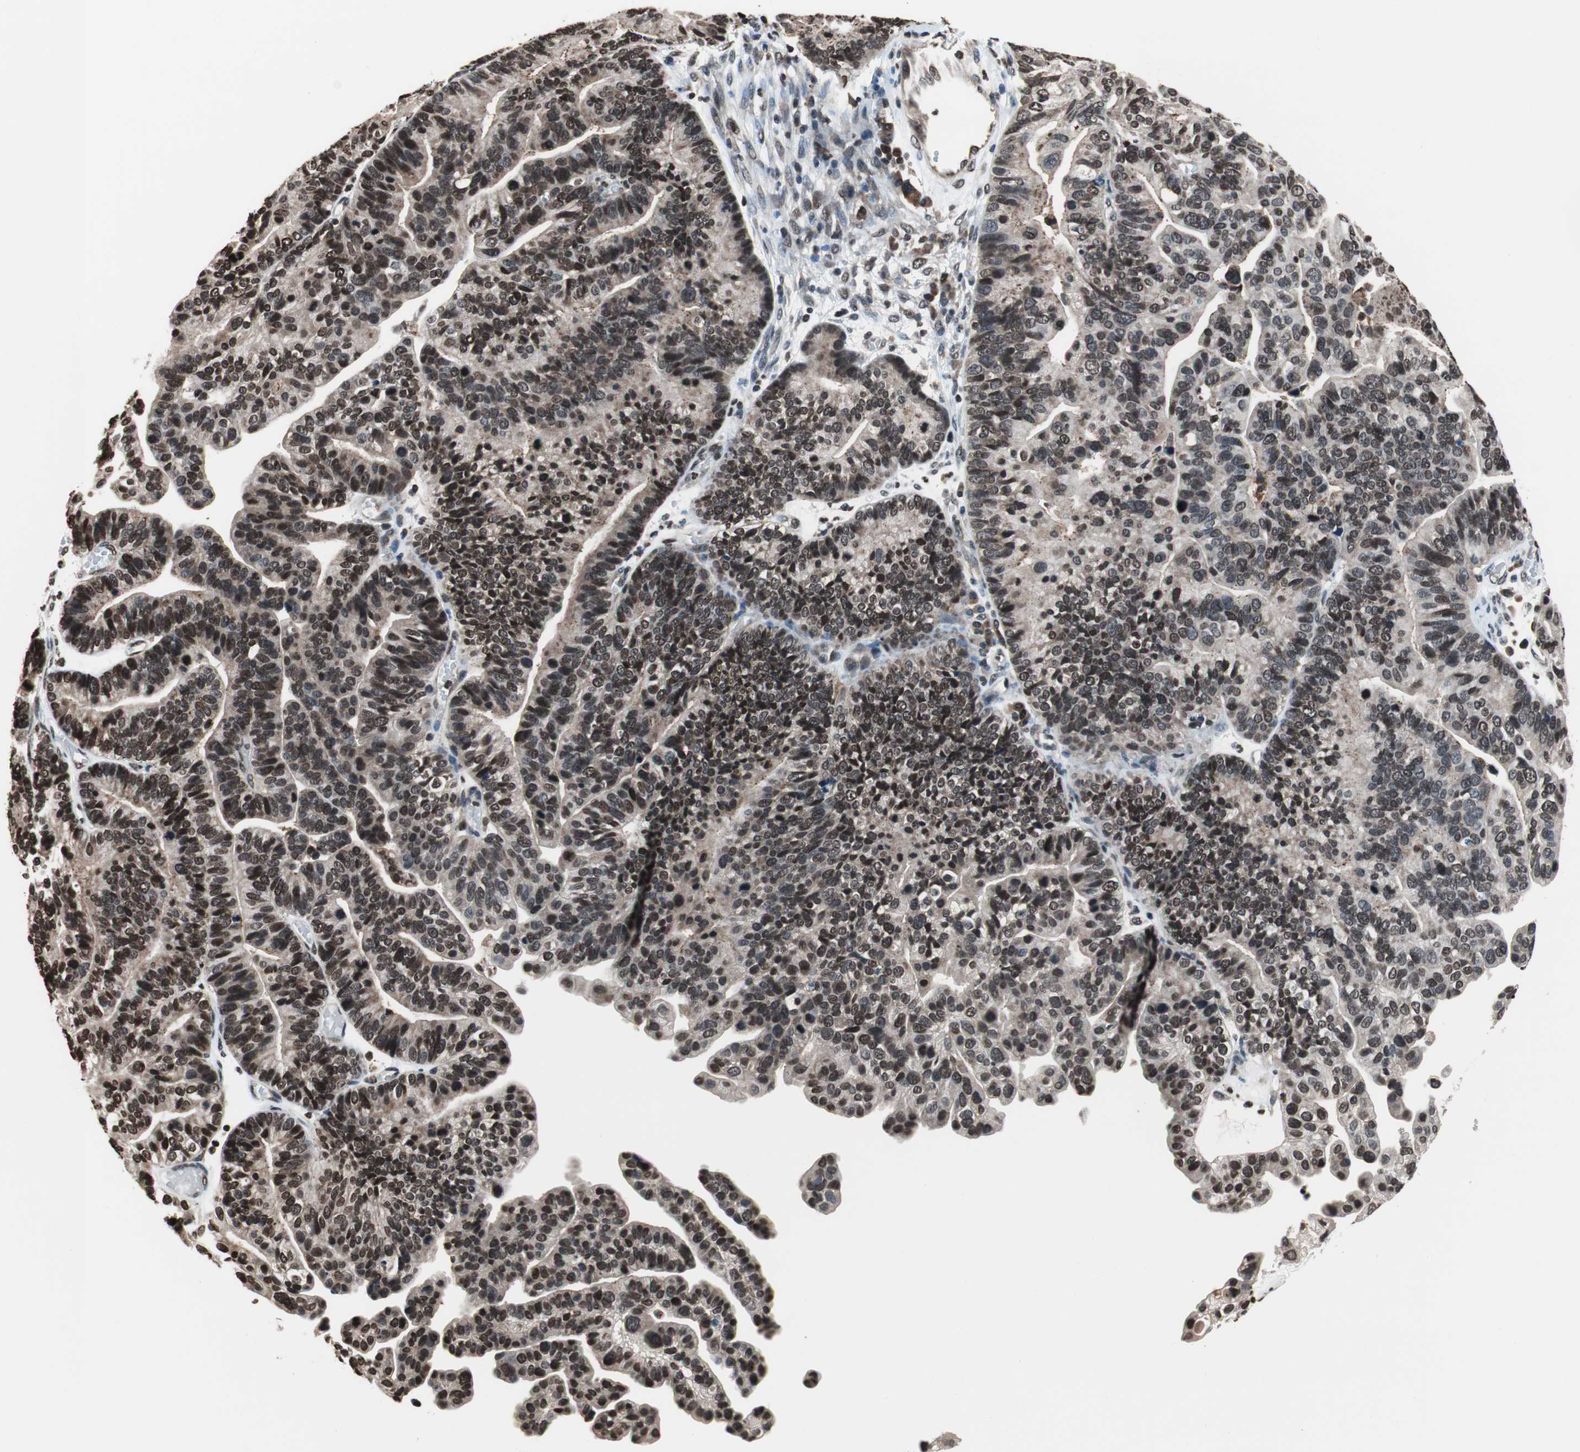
{"staining": {"intensity": "moderate", "quantity": ">75%", "location": "nuclear"}, "tissue": "ovarian cancer", "cell_type": "Tumor cells", "image_type": "cancer", "snomed": [{"axis": "morphology", "description": "Cystadenocarcinoma, serous, NOS"}, {"axis": "topography", "description": "Ovary"}], "caption": "Serous cystadenocarcinoma (ovarian) stained for a protein reveals moderate nuclear positivity in tumor cells.", "gene": "RFC1", "patient": {"sex": "female", "age": 56}}